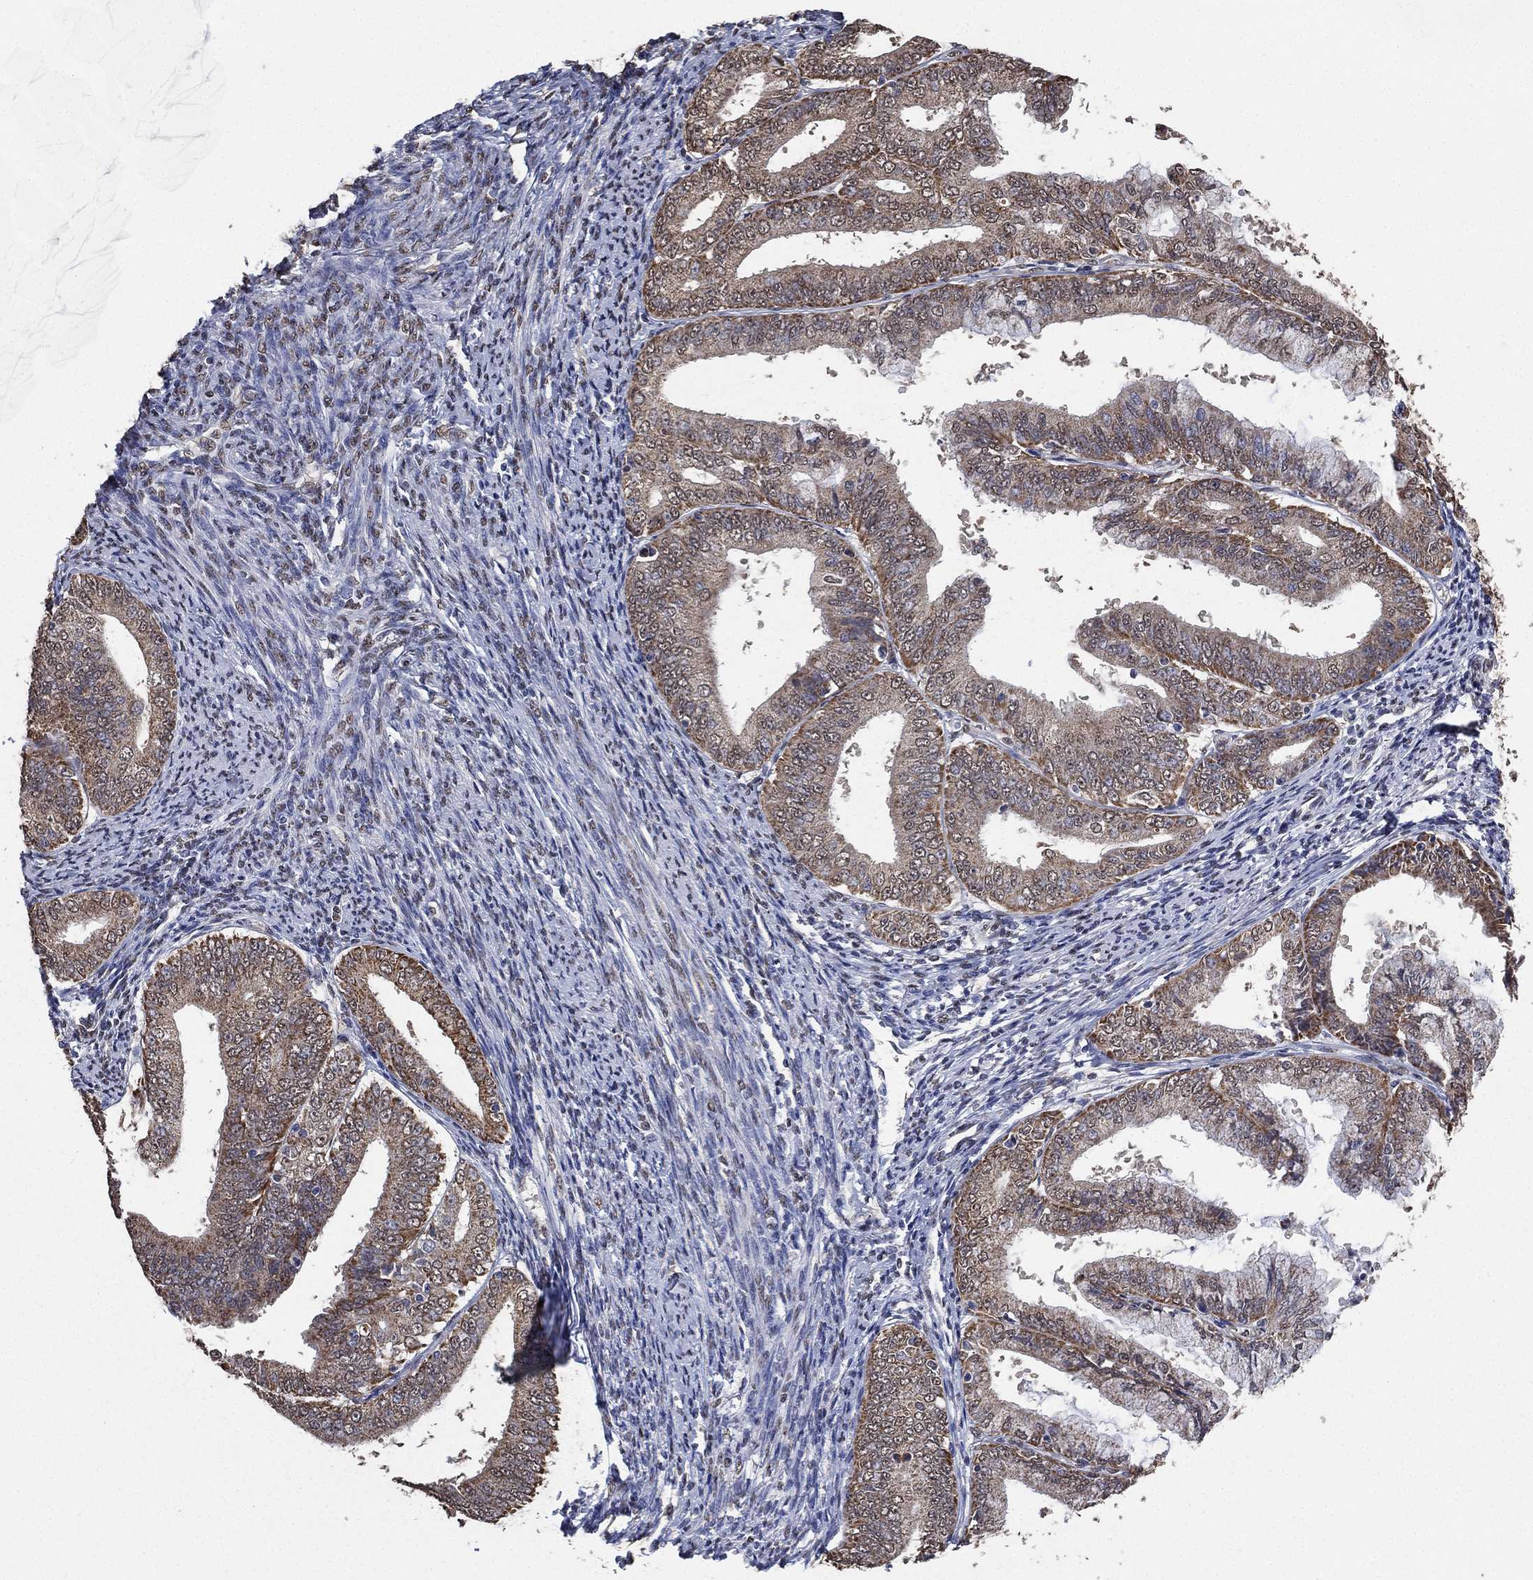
{"staining": {"intensity": "moderate", "quantity": "<25%", "location": "cytoplasmic/membranous"}, "tissue": "endometrial cancer", "cell_type": "Tumor cells", "image_type": "cancer", "snomed": [{"axis": "morphology", "description": "Adenocarcinoma, NOS"}, {"axis": "topography", "description": "Endometrium"}], "caption": "Moderate cytoplasmic/membranous expression is present in approximately <25% of tumor cells in adenocarcinoma (endometrial).", "gene": "ALDH7A1", "patient": {"sex": "female", "age": 63}}